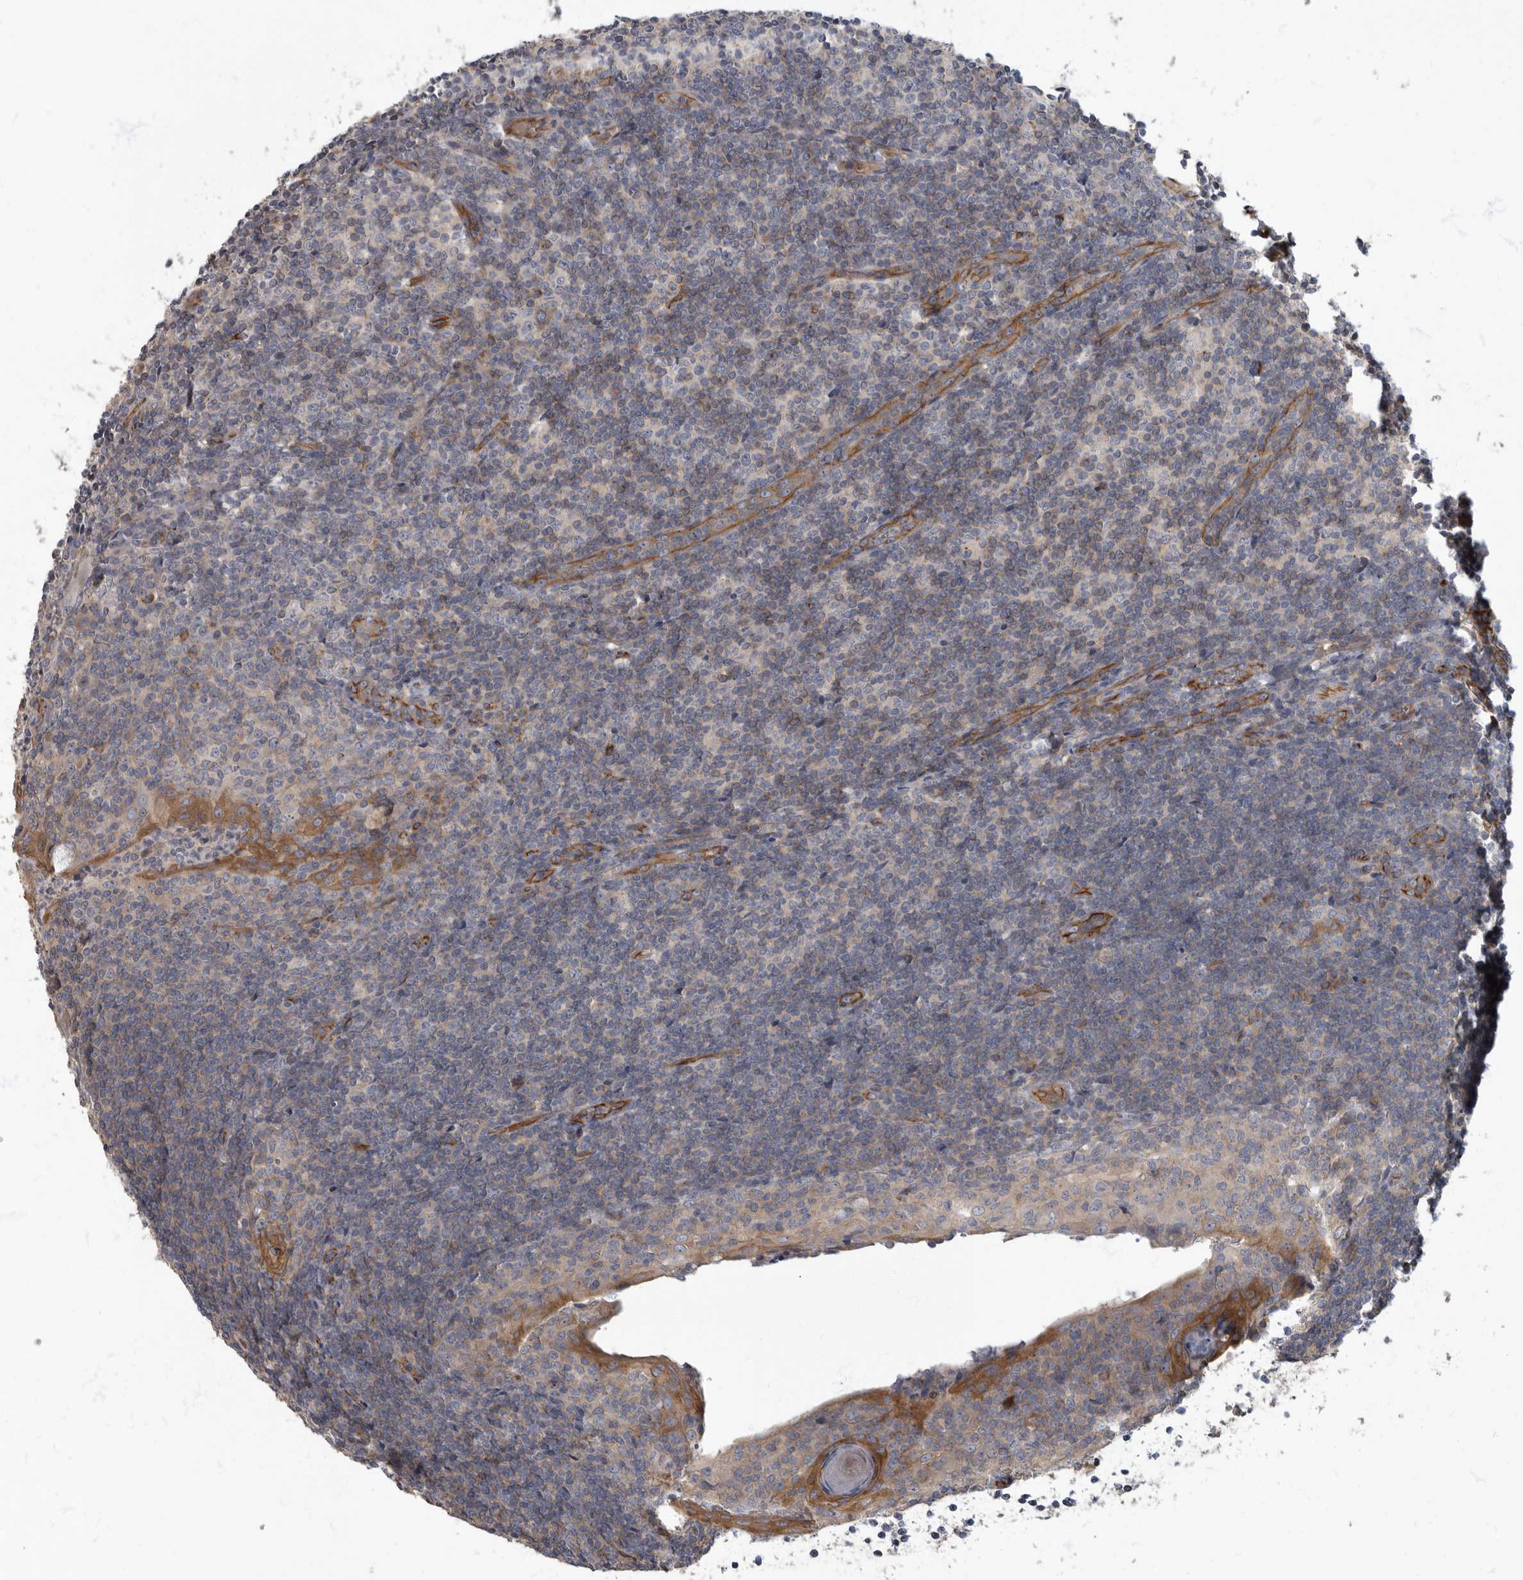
{"staining": {"intensity": "weak", "quantity": "<25%", "location": "cytoplasmic/membranous"}, "tissue": "tonsil", "cell_type": "Germinal center cells", "image_type": "normal", "snomed": [{"axis": "morphology", "description": "Normal tissue, NOS"}, {"axis": "topography", "description": "Tonsil"}], "caption": "An immunohistochemistry (IHC) histopathology image of benign tonsil is shown. There is no staining in germinal center cells of tonsil. The staining was performed using DAB to visualize the protein expression in brown, while the nuclei were stained in blue with hematoxylin (Magnification: 20x).", "gene": "PDK1", "patient": {"sex": "male", "age": 37}}